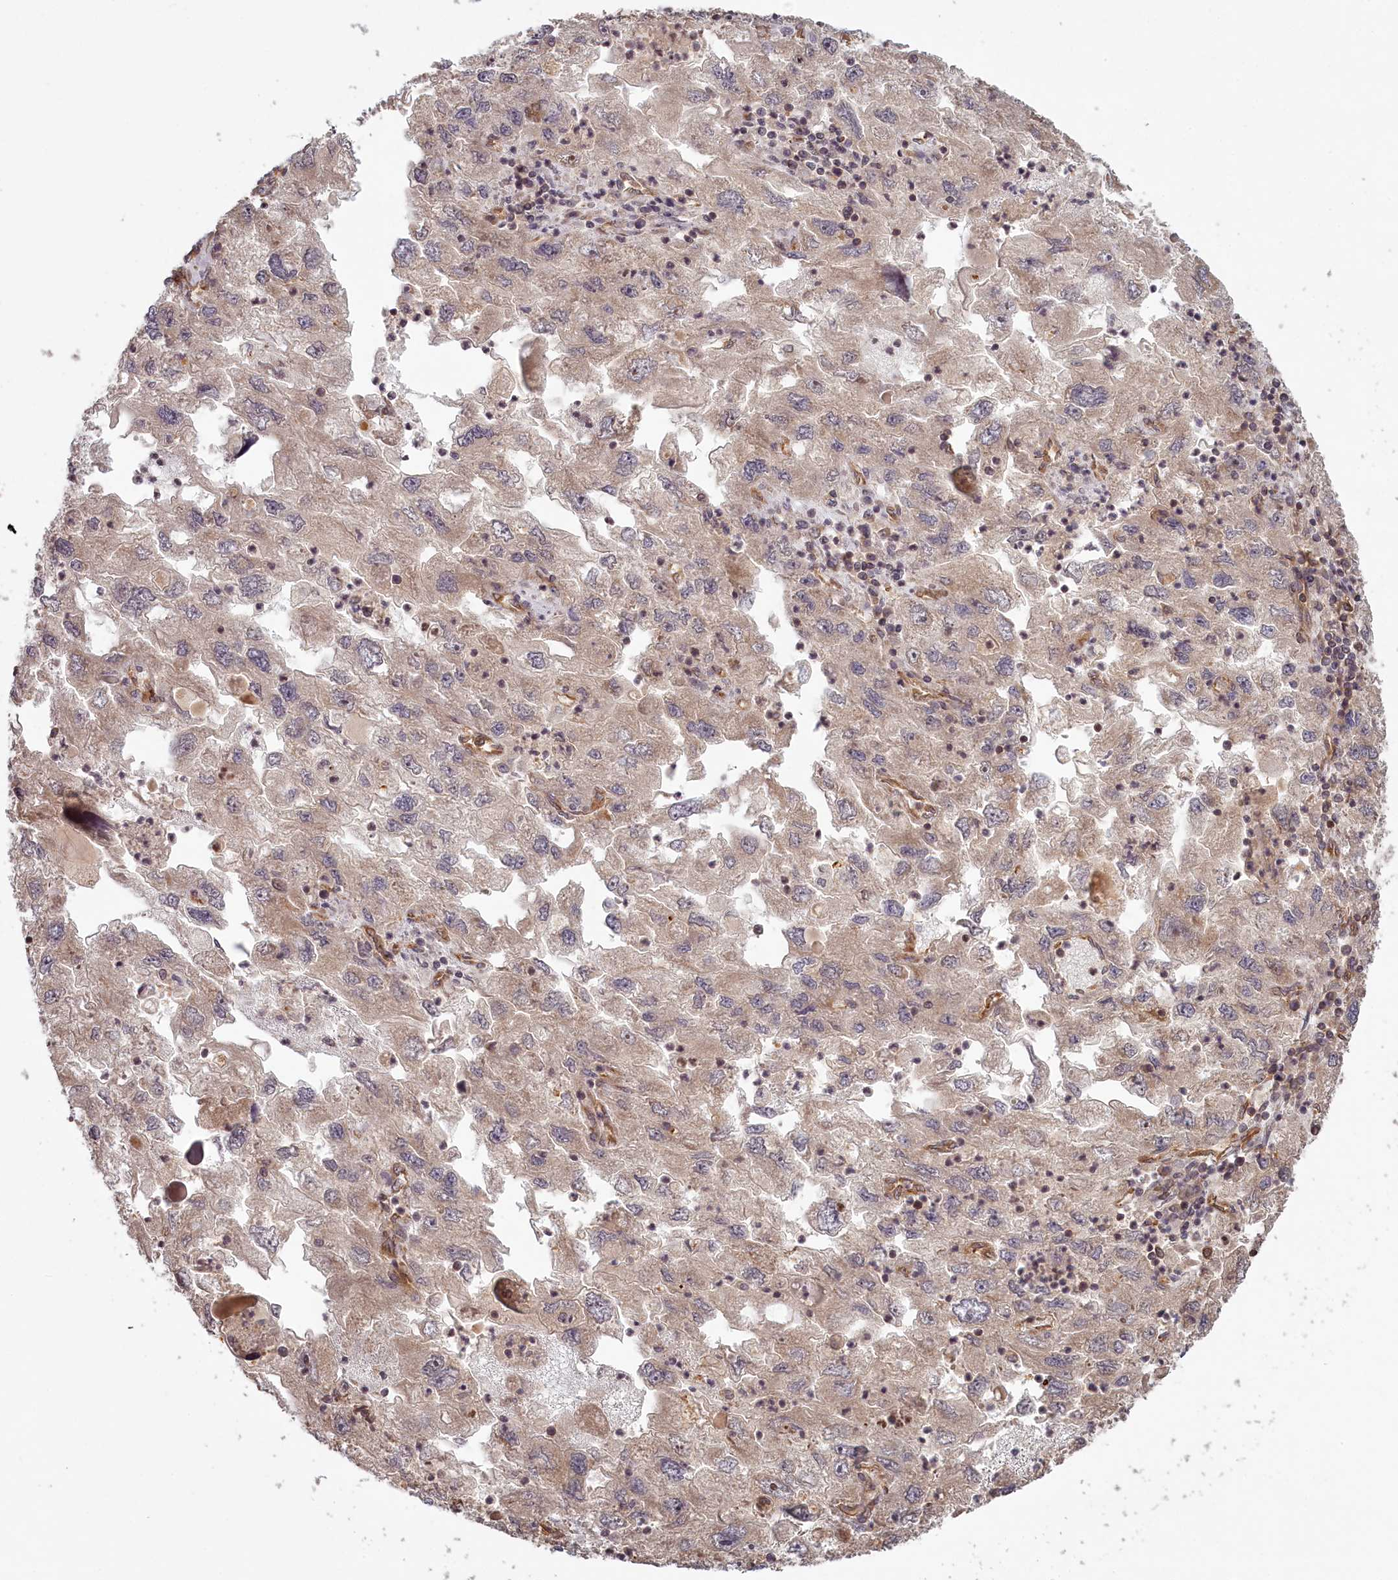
{"staining": {"intensity": "weak", "quantity": "25%-75%", "location": "cytoplasmic/membranous"}, "tissue": "endometrial cancer", "cell_type": "Tumor cells", "image_type": "cancer", "snomed": [{"axis": "morphology", "description": "Adenocarcinoma, NOS"}, {"axis": "topography", "description": "Endometrium"}], "caption": "Brown immunohistochemical staining in adenocarcinoma (endometrial) exhibits weak cytoplasmic/membranous staining in approximately 25%-75% of tumor cells.", "gene": "TMIE", "patient": {"sex": "female", "age": 49}}